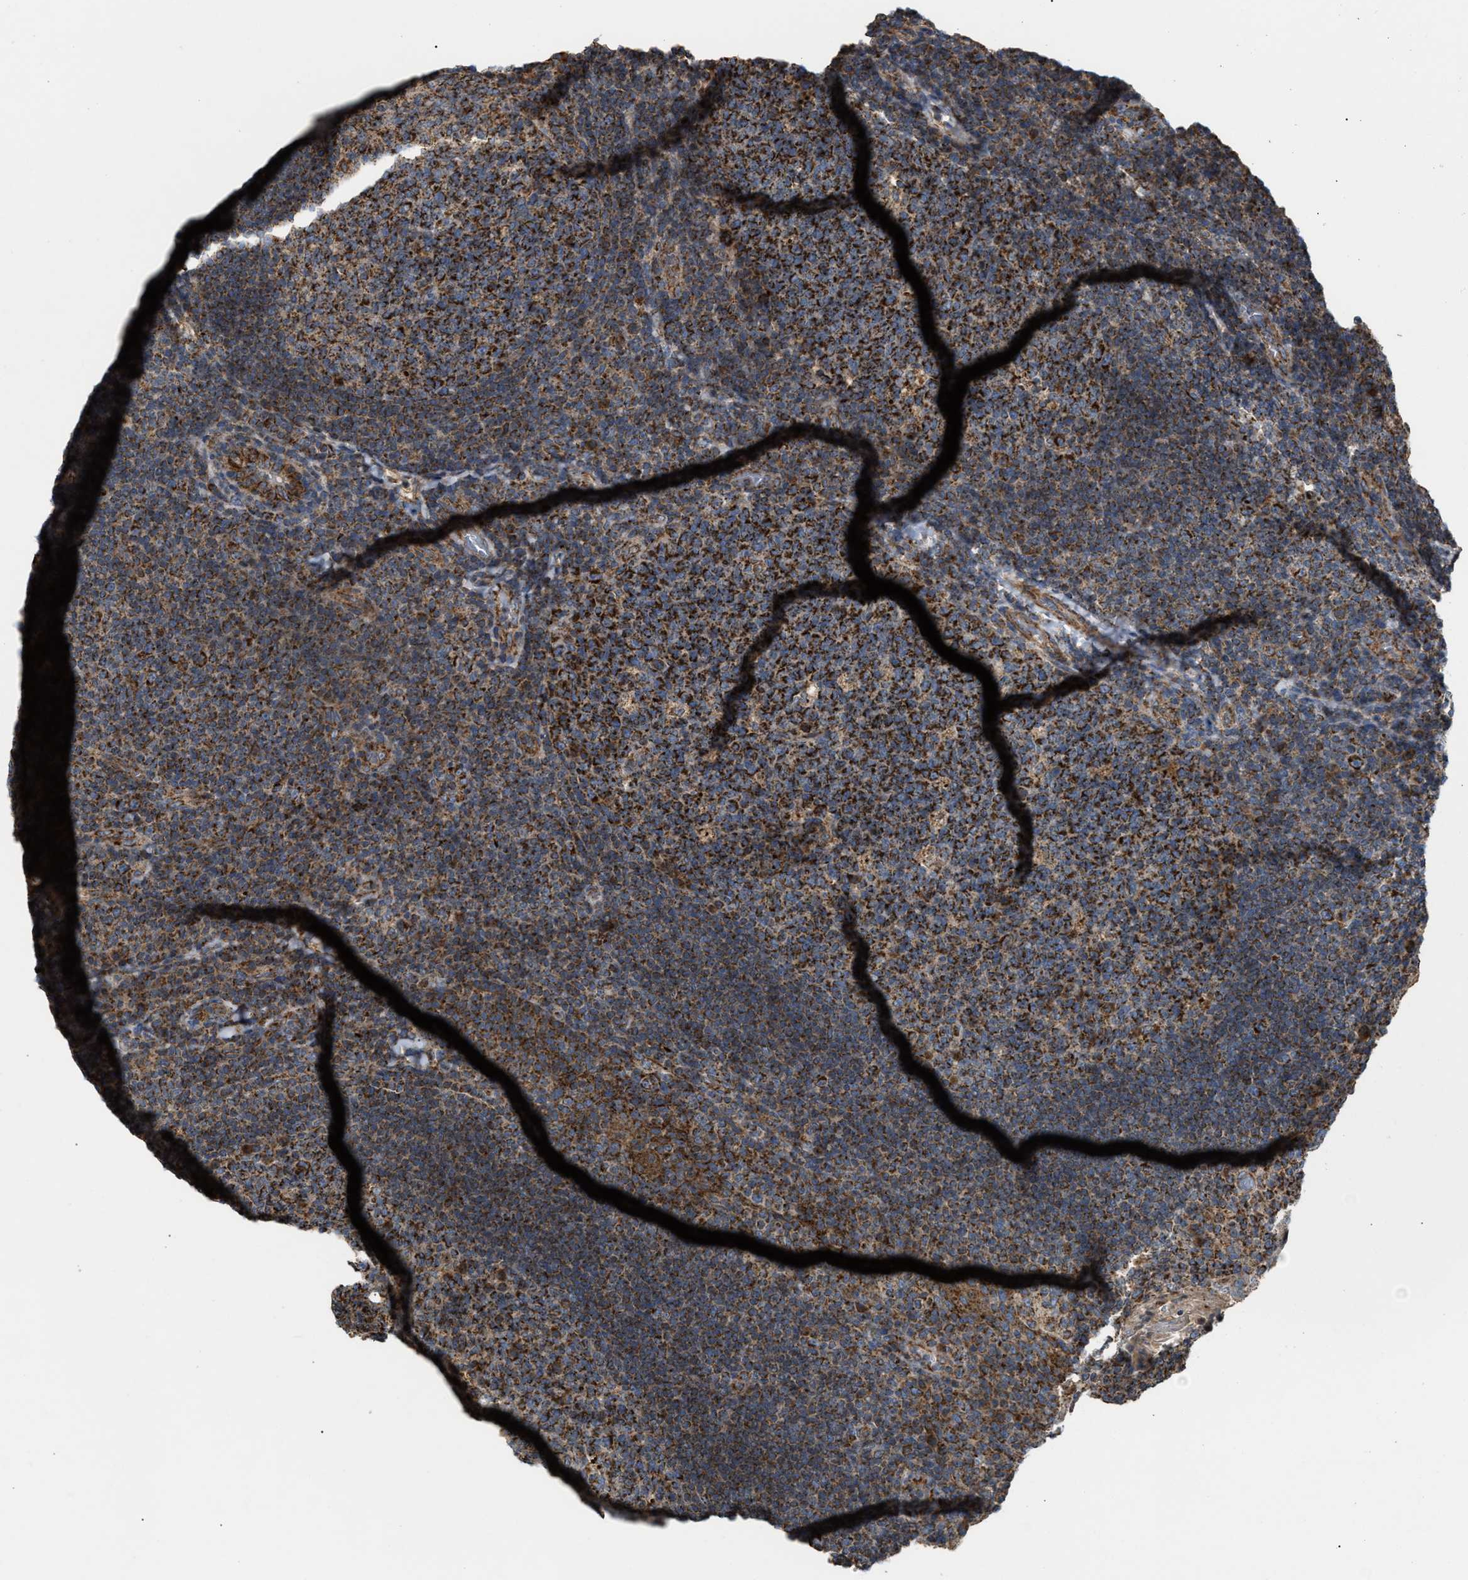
{"staining": {"intensity": "strong", "quantity": ">75%", "location": "cytoplasmic/membranous"}, "tissue": "tonsil", "cell_type": "Germinal center cells", "image_type": "normal", "snomed": [{"axis": "morphology", "description": "Normal tissue, NOS"}, {"axis": "topography", "description": "Tonsil"}], "caption": "DAB immunohistochemical staining of normal tonsil shows strong cytoplasmic/membranous protein expression in approximately >75% of germinal center cells. The staining was performed using DAB to visualize the protein expression in brown, while the nuclei were stained in blue with hematoxylin (Magnification: 20x).", "gene": "TACO1", "patient": {"sex": "male", "age": 17}}